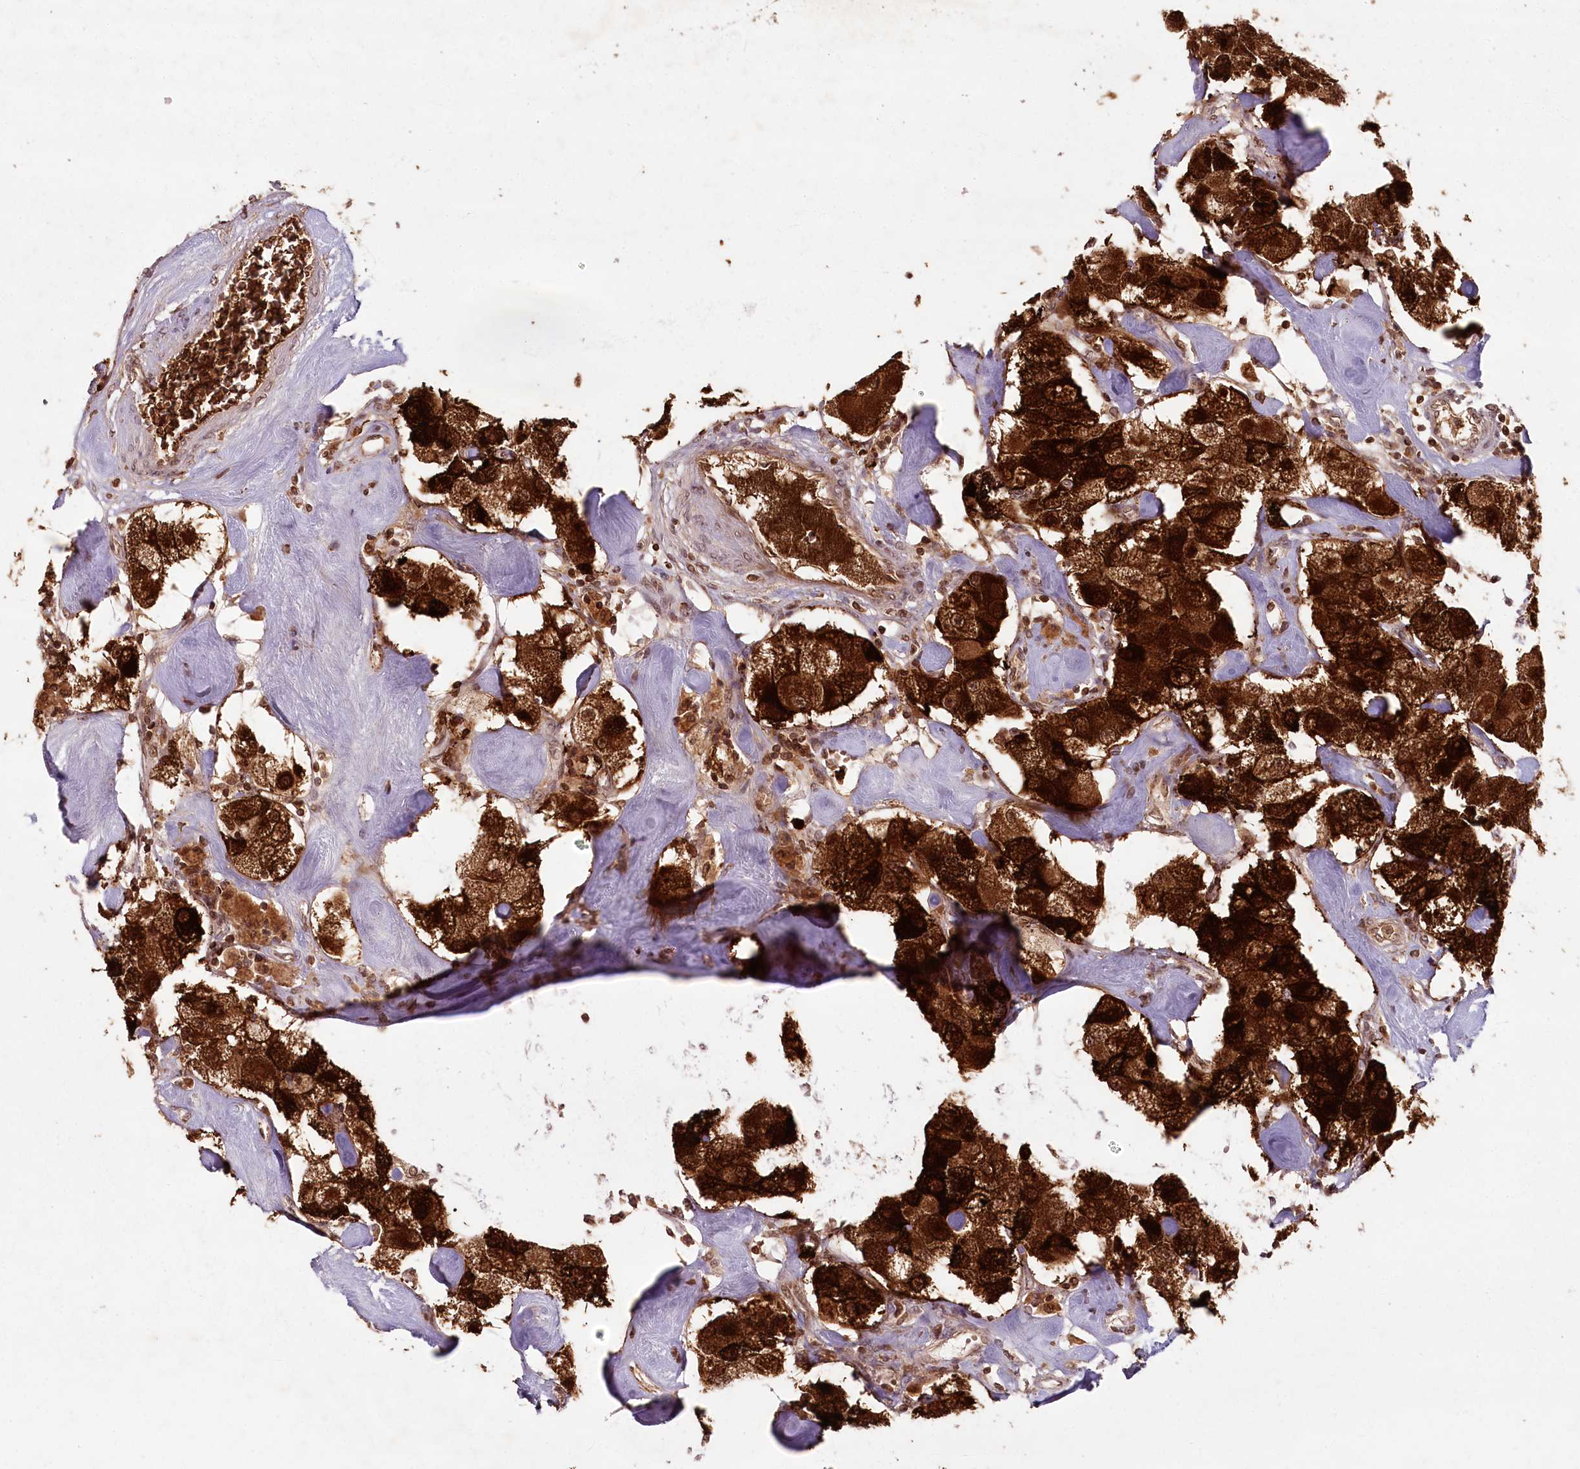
{"staining": {"intensity": "strong", "quantity": ">75%", "location": "cytoplasmic/membranous"}, "tissue": "carcinoid", "cell_type": "Tumor cells", "image_type": "cancer", "snomed": [{"axis": "morphology", "description": "Carcinoid, malignant, NOS"}, {"axis": "topography", "description": "Pancreas"}], "caption": "Carcinoid stained for a protein reveals strong cytoplasmic/membranous positivity in tumor cells.", "gene": "MICU1", "patient": {"sex": "male", "age": 41}}